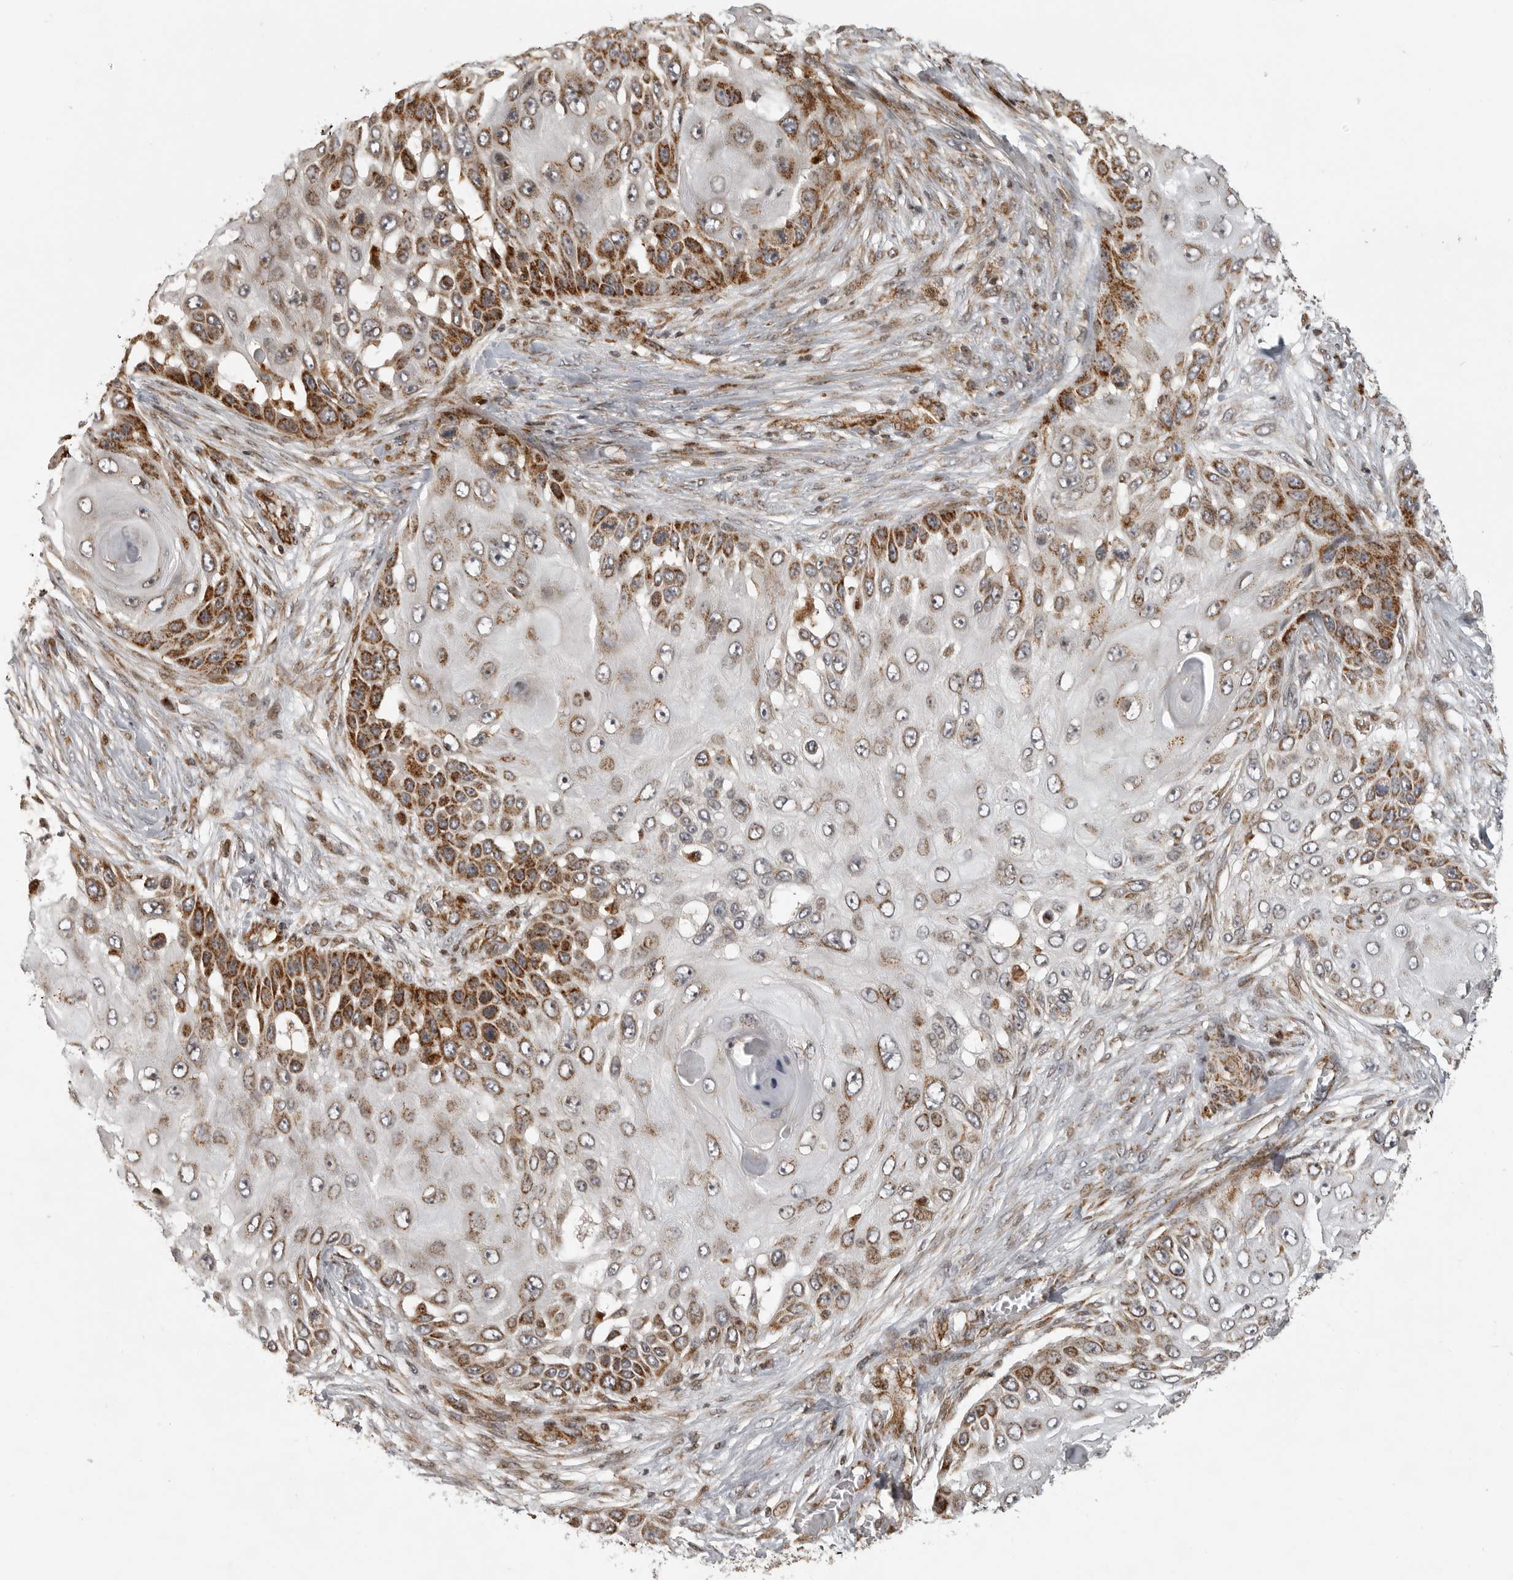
{"staining": {"intensity": "strong", "quantity": "25%-75%", "location": "cytoplasmic/membranous"}, "tissue": "skin cancer", "cell_type": "Tumor cells", "image_type": "cancer", "snomed": [{"axis": "morphology", "description": "Squamous cell carcinoma, NOS"}, {"axis": "topography", "description": "Skin"}], "caption": "Immunohistochemical staining of human skin cancer (squamous cell carcinoma) reveals high levels of strong cytoplasmic/membranous positivity in about 25%-75% of tumor cells.", "gene": "NARS2", "patient": {"sex": "female", "age": 44}}